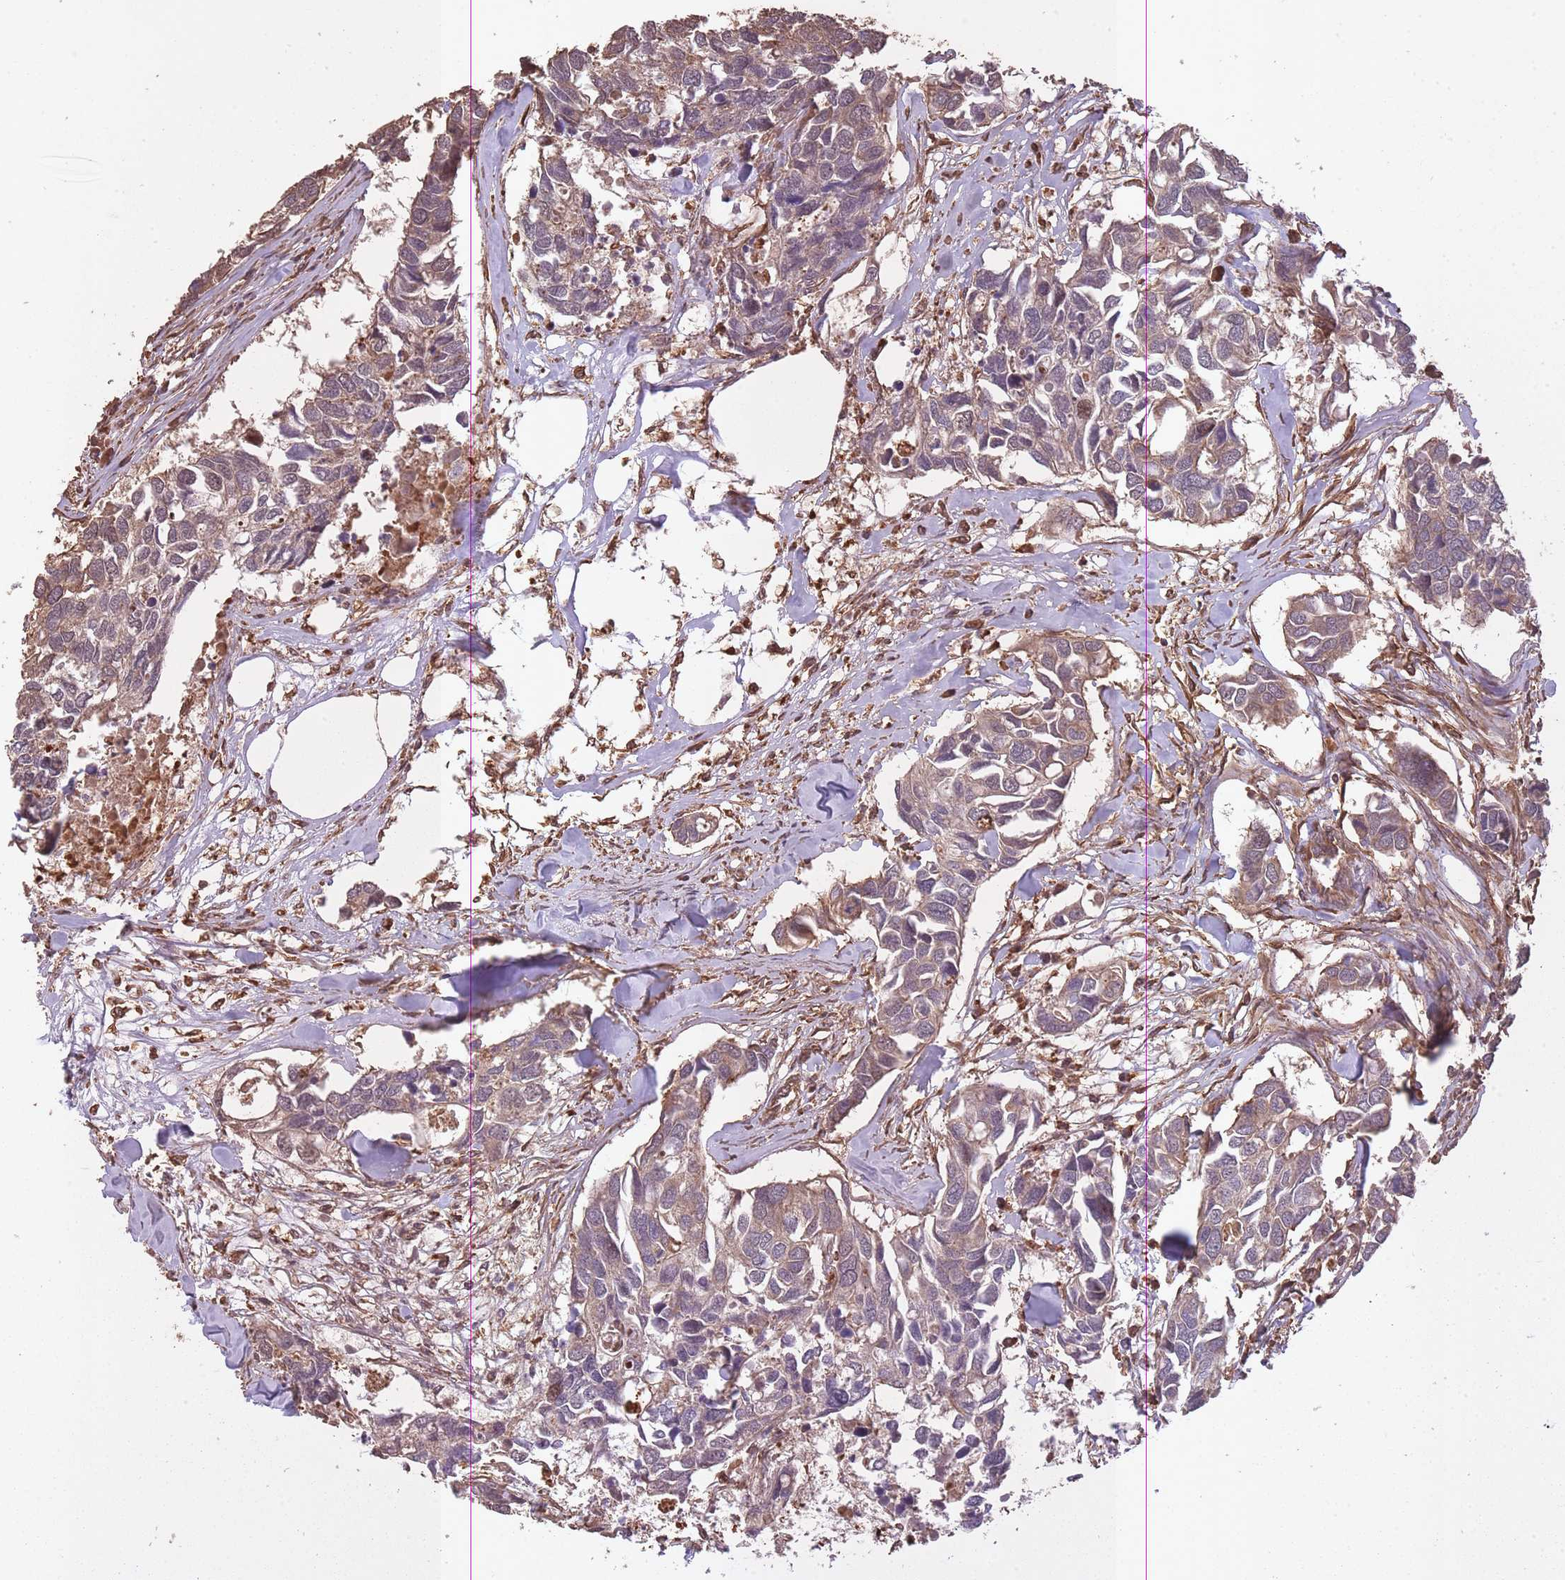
{"staining": {"intensity": "weak", "quantity": ">75%", "location": "cytoplasmic/membranous"}, "tissue": "breast cancer", "cell_type": "Tumor cells", "image_type": "cancer", "snomed": [{"axis": "morphology", "description": "Duct carcinoma"}, {"axis": "topography", "description": "Breast"}], "caption": "A photomicrograph showing weak cytoplasmic/membranous positivity in approximately >75% of tumor cells in breast infiltrating ductal carcinoma, as visualized by brown immunohistochemical staining.", "gene": "ARMH3", "patient": {"sex": "female", "age": 83}}